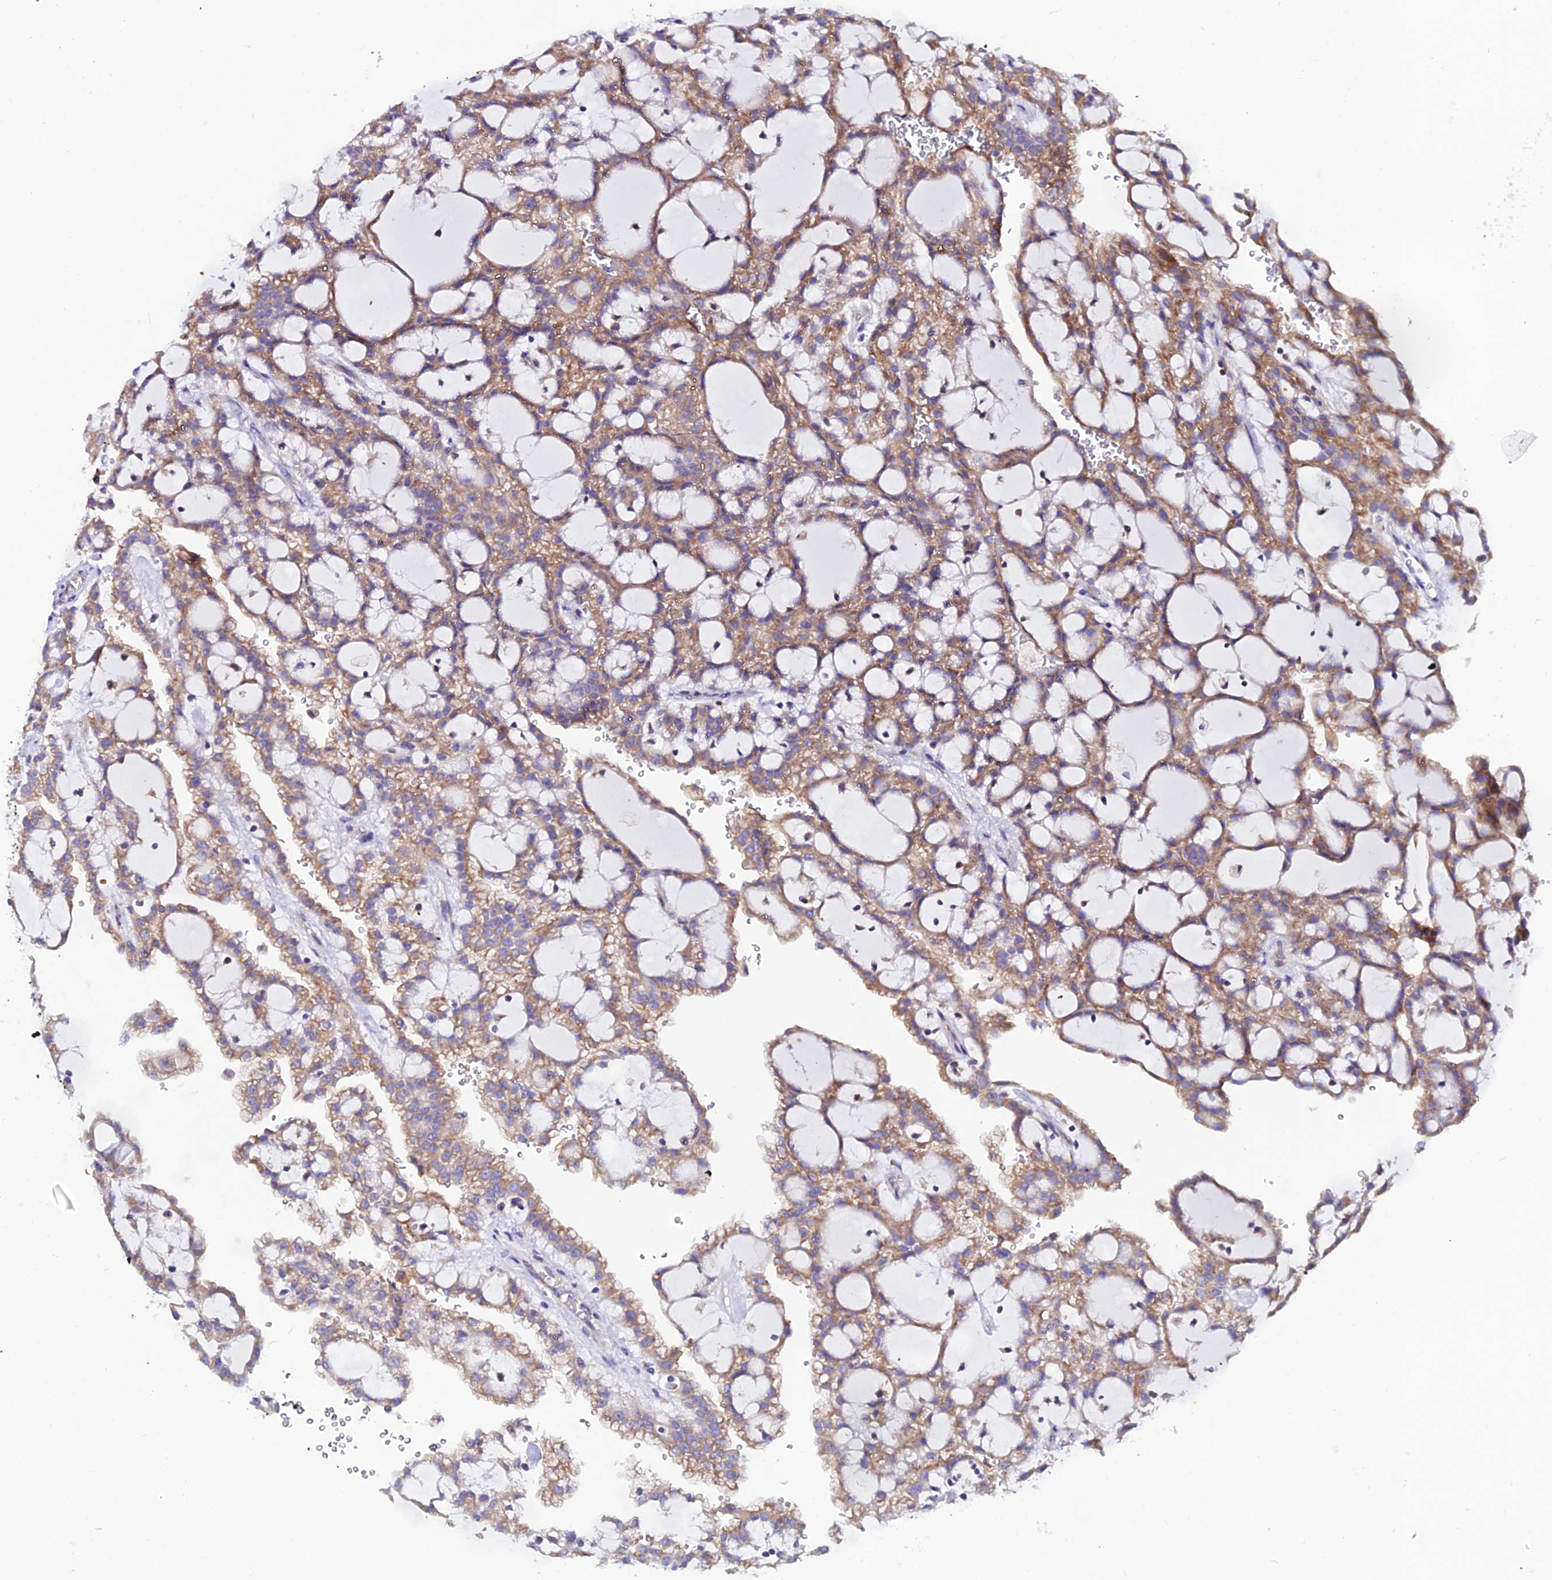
{"staining": {"intensity": "moderate", "quantity": ">75%", "location": "cytoplasmic/membranous"}, "tissue": "renal cancer", "cell_type": "Tumor cells", "image_type": "cancer", "snomed": [{"axis": "morphology", "description": "Adenocarcinoma, NOS"}, {"axis": "topography", "description": "Kidney"}], "caption": "Protein expression analysis of human renal cancer (adenocarcinoma) reveals moderate cytoplasmic/membranous staining in approximately >75% of tumor cells. (DAB (3,3'-diaminobenzidine) IHC, brown staining for protein, blue staining for nuclei).", "gene": "EEF1G", "patient": {"sex": "male", "age": 63}}